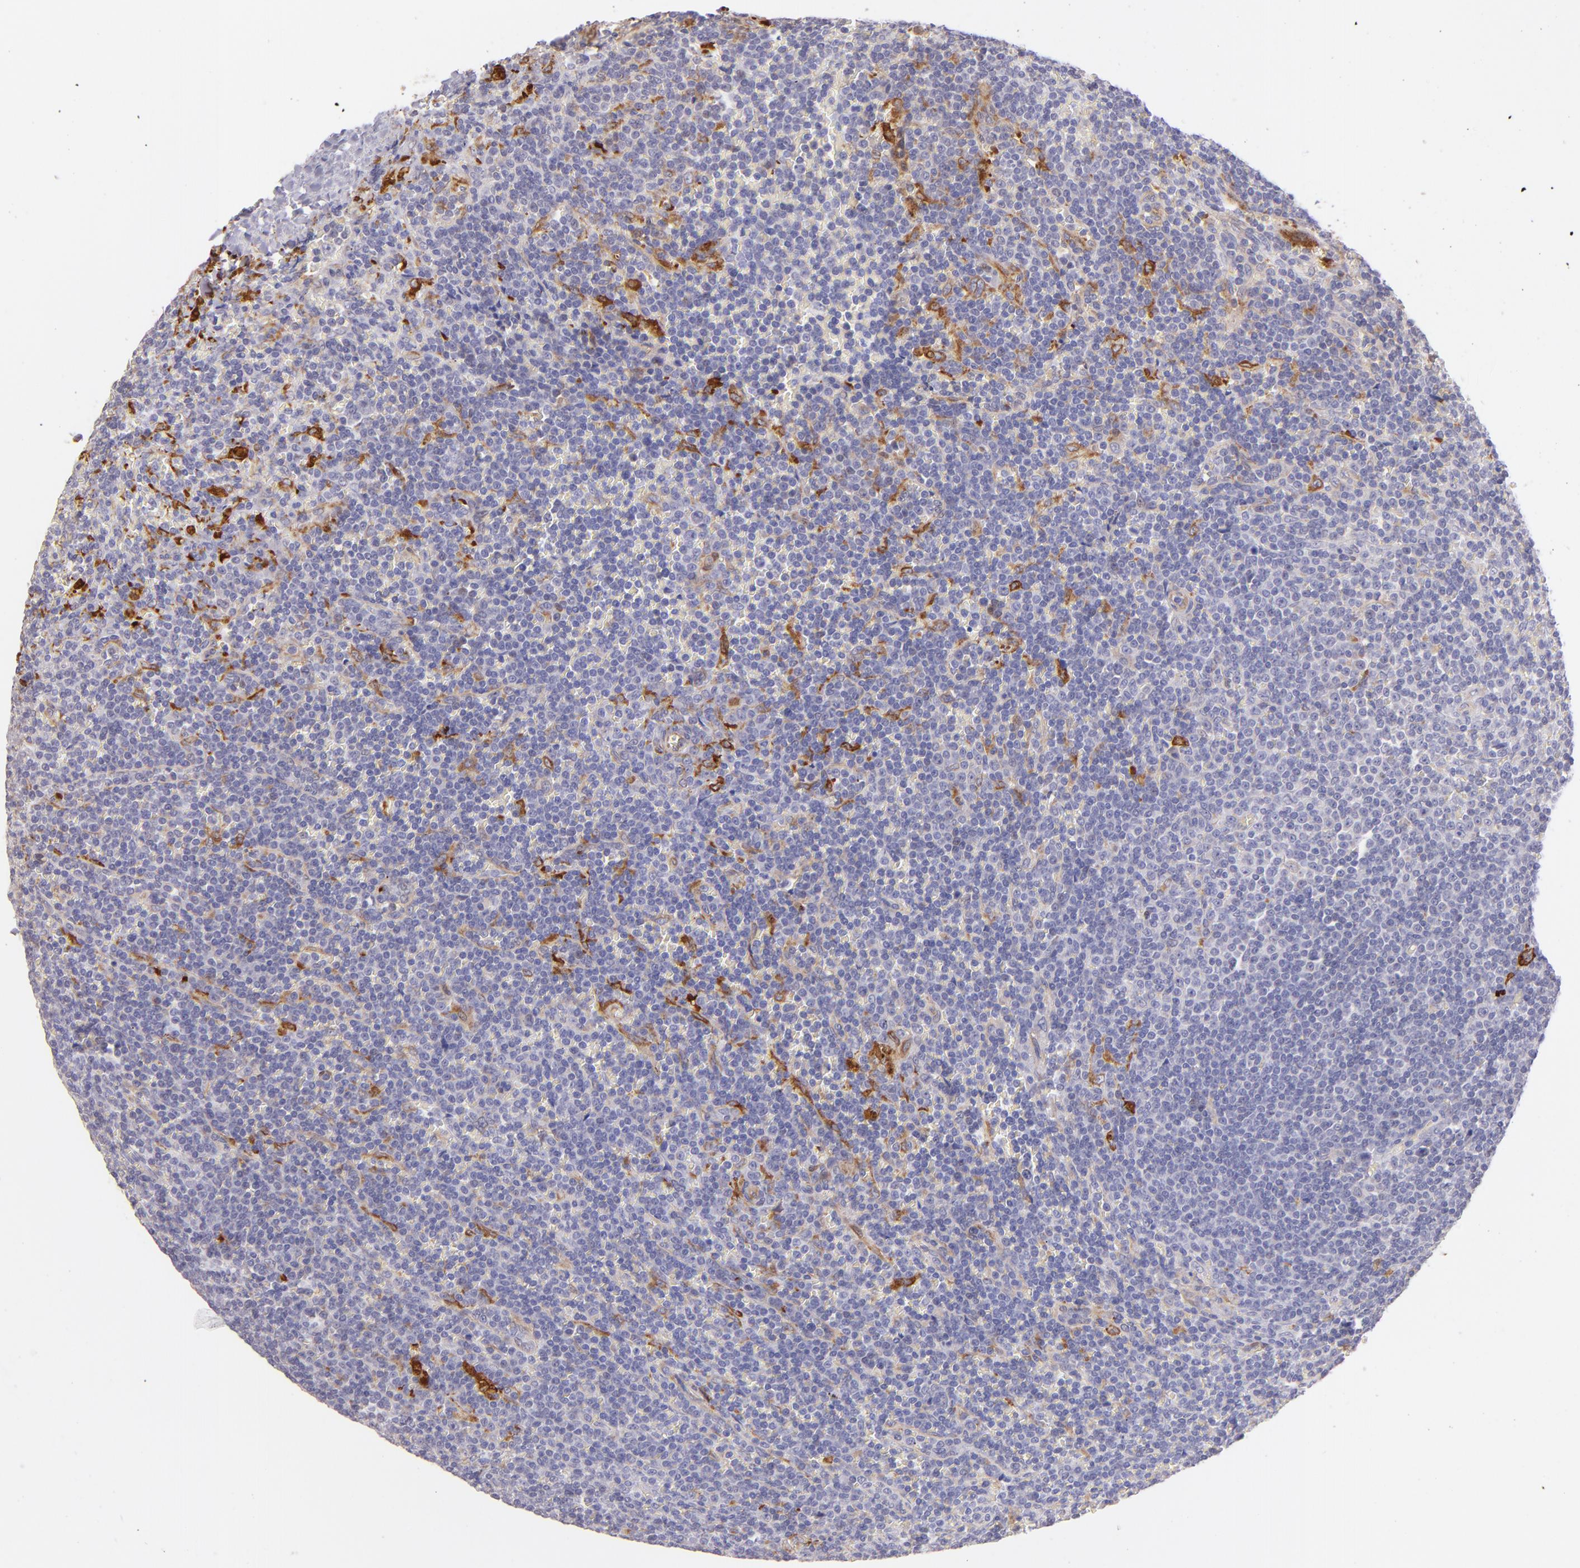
{"staining": {"intensity": "moderate", "quantity": "<25%", "location": "cytoplasmic/membranous"}, "tissue": "lymphoma", "cell_type": "Tumor cells", "image_type": "cancer", "snomed": [{"axis": "morphology", "description": "Malignant lymphoma, non-Hodgkin's type, Low grade"}, {"axis": "topography", "description": "Spleen"}], "caption": "Protein analysis of lymphoma tissue shows moderate cytoplasmic/membranous staining in approximately <25% of tumor cells. The protein of interest is stained brown, and the nuclei are stained in blue (DAB (3,3'-diaminobenzidine) IHC with brightfield microscopy, high magnification).", "gene": "SH2D4A", "patient": {"sex": "male", "age": 80}}